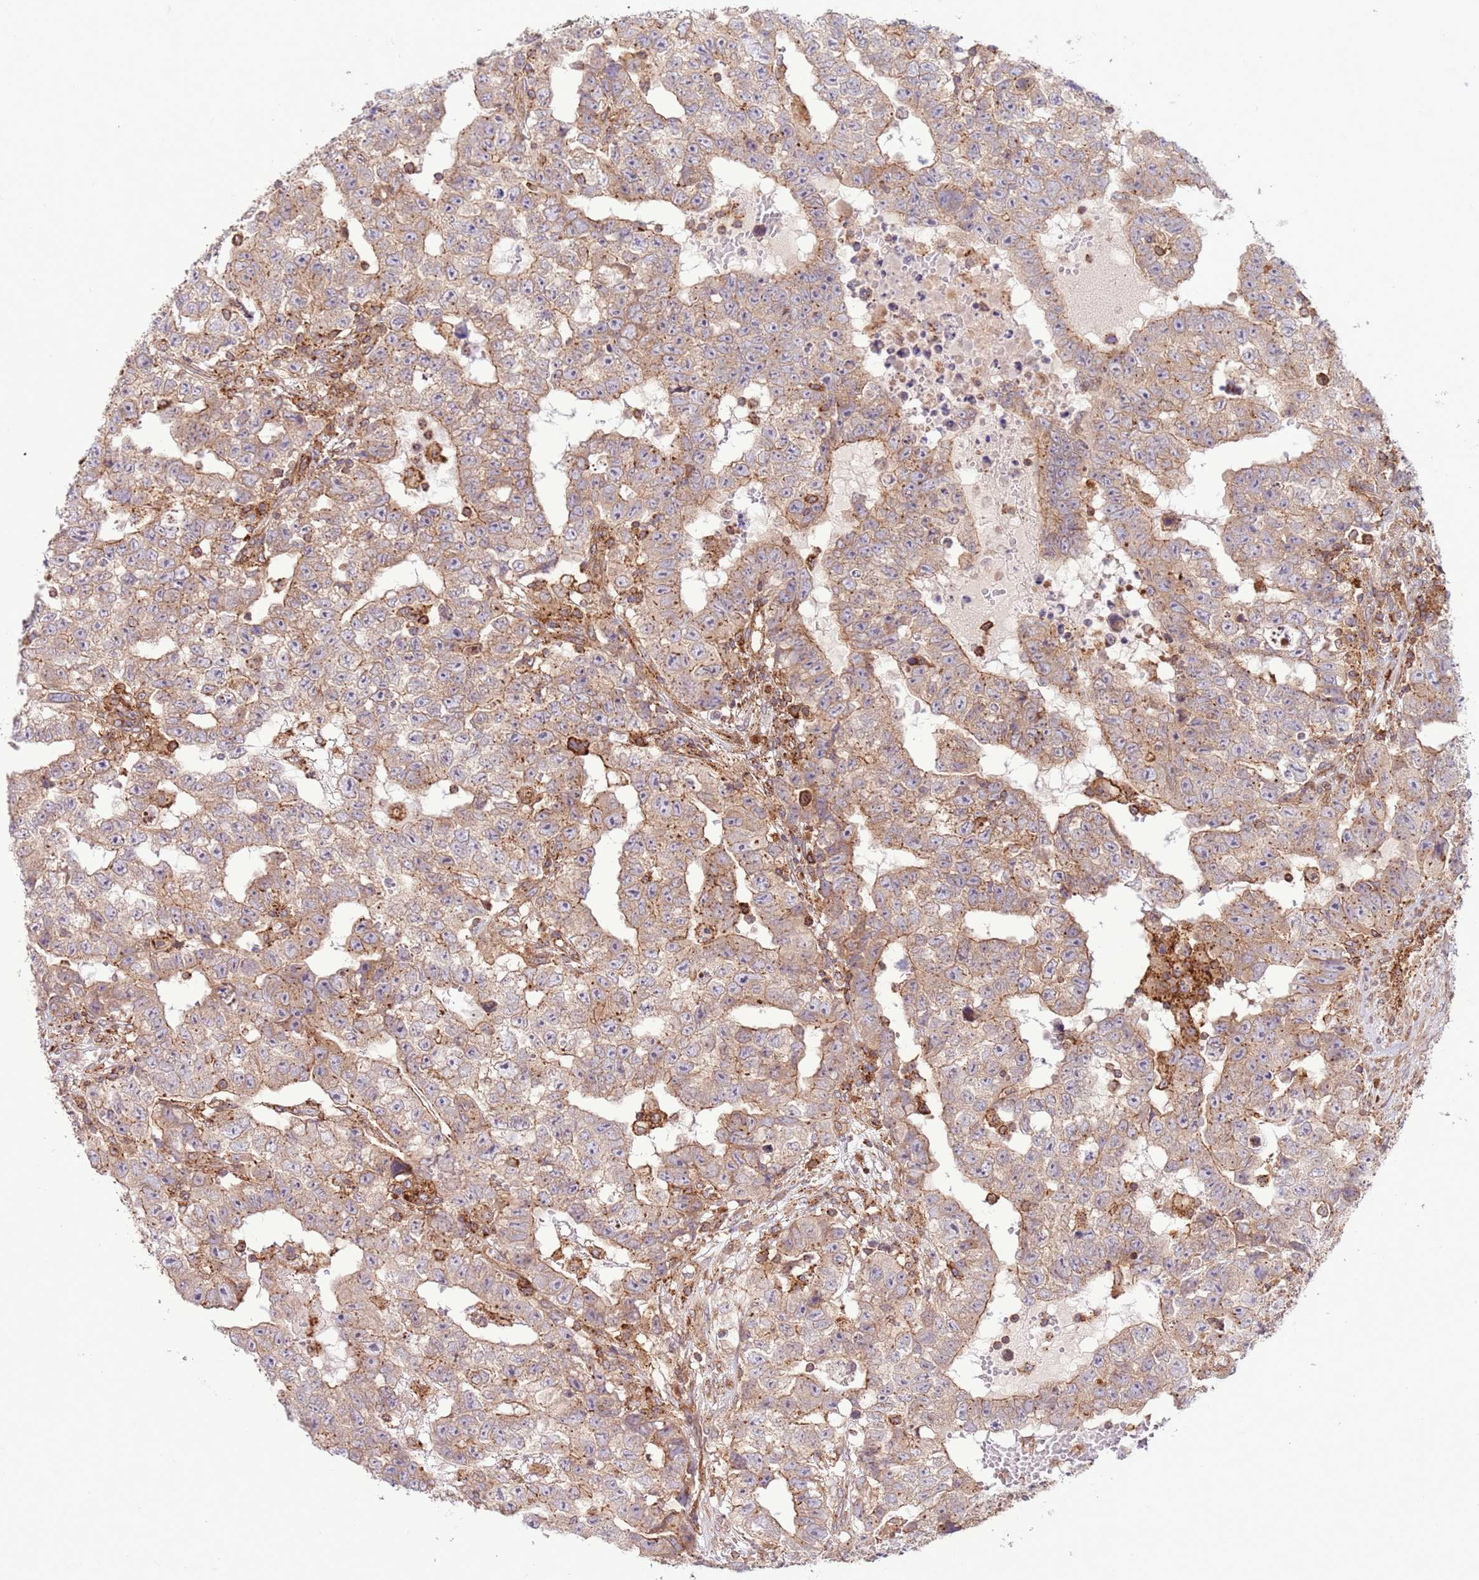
{"staining": {"intensity": "weak", "quantity": "25%-75%", "location": "cytoplasmic/membranous"}, "tissue": "testis cancer", "cell_type": "Tumor cells", "image_type": "cancer", "snomed": [{"axis": "morphology", "description": "Carcinoma, Embryonal, NOS"}, {"axis": "topography", "description": "Testis"}], "caption": "DAB immunohistochemical staining of human testis cancer (embryonal carcinoma) shows weak cytoplasmic/membranous protein expression in about 25%-75% of tumor cells.", "gene": "DDX19B", "patient": {"sex": "male", "age": 25}}